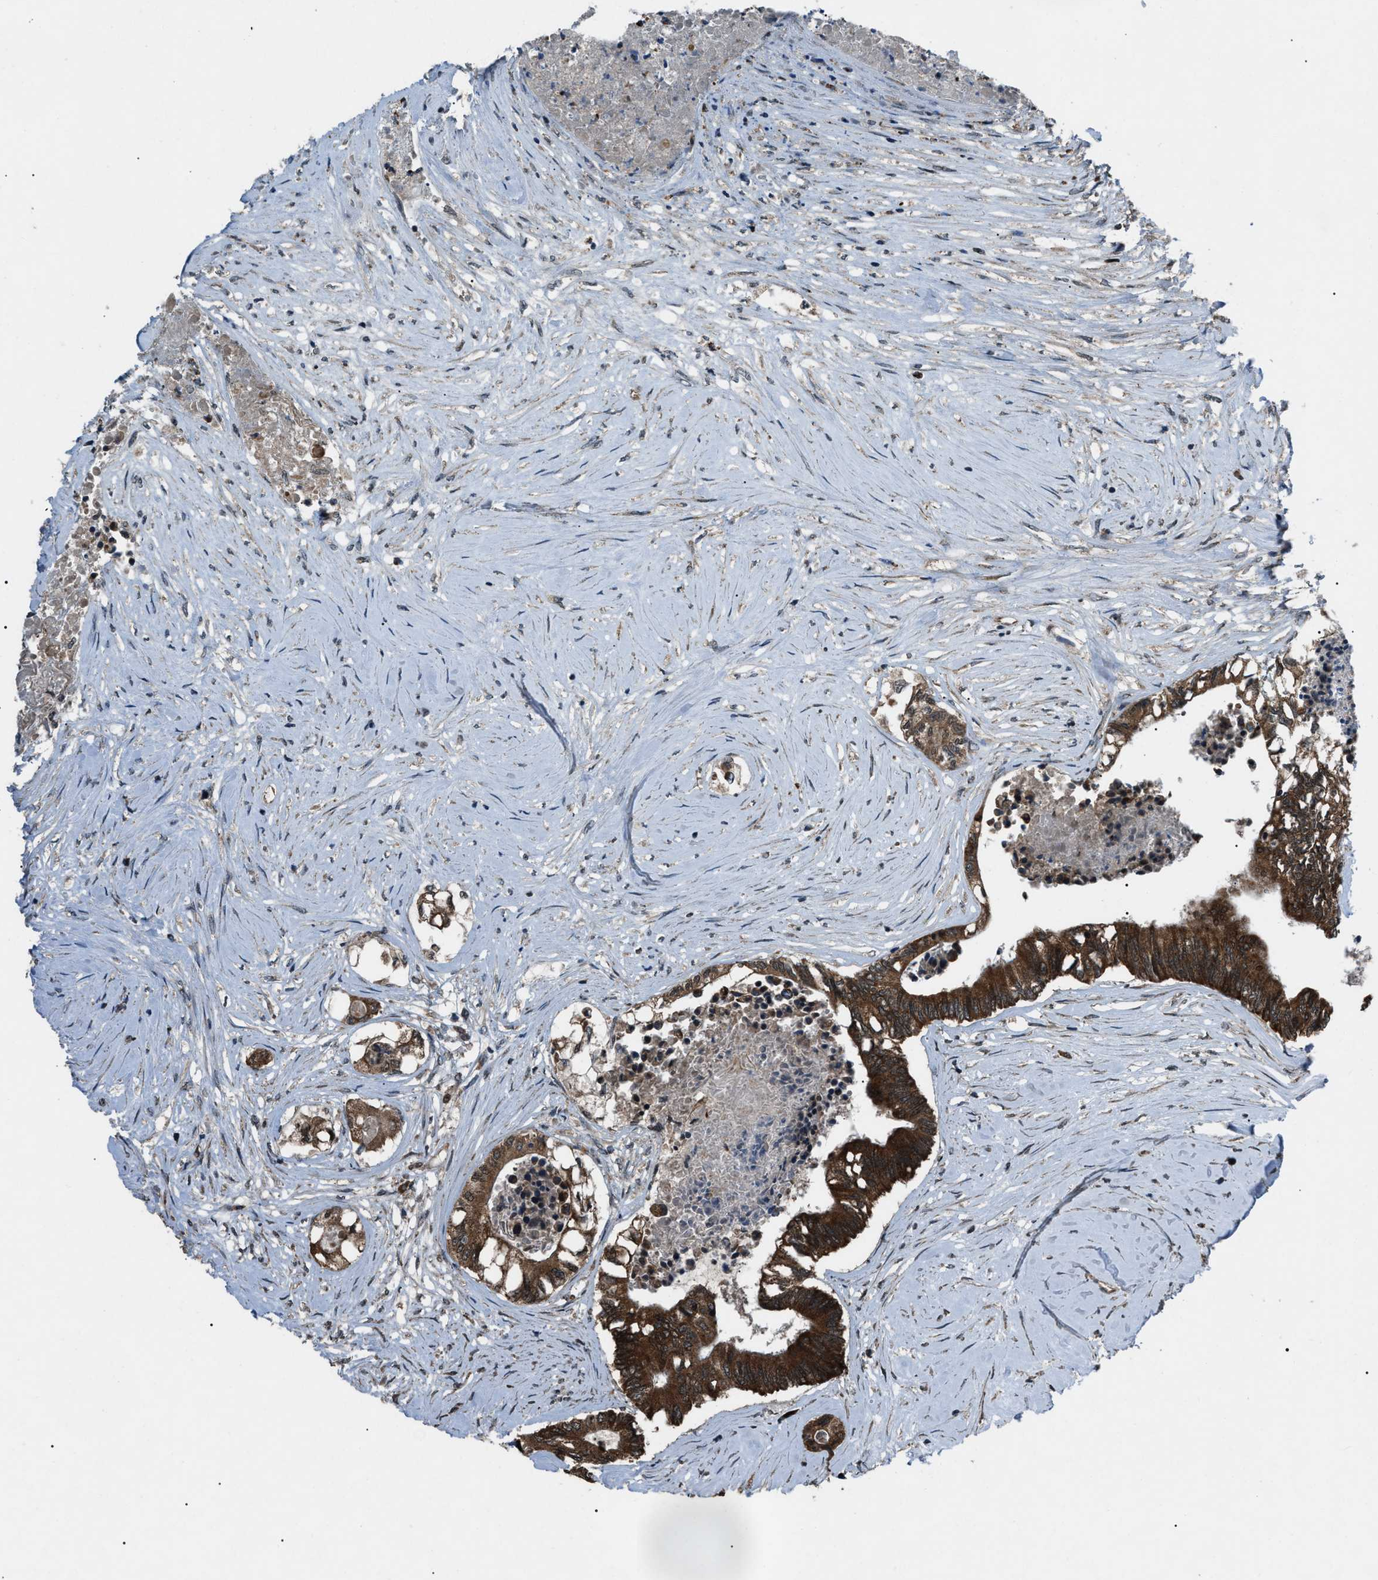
{"staining": {"intensity": "strong", "quantity": ">75%", "location": "cytoplasmic/membranous"}, "tissue": "colorectal cancer", "cell_type": "Tumor cells", "image_type": "cancer", "snomed": [{"axis": "morphology", "description": "Adenocarcinoma, NOS"}, {"axis": "topography", "description": "Rectum"}], "caption": "Adenocarcinoma (colorectal) tissue displays strong cytoplasmic/membranous positivity in approximately >75% of tumor cells", "gene": "ZFAND2A", "patient": {"sex": "male", "age": 63}}